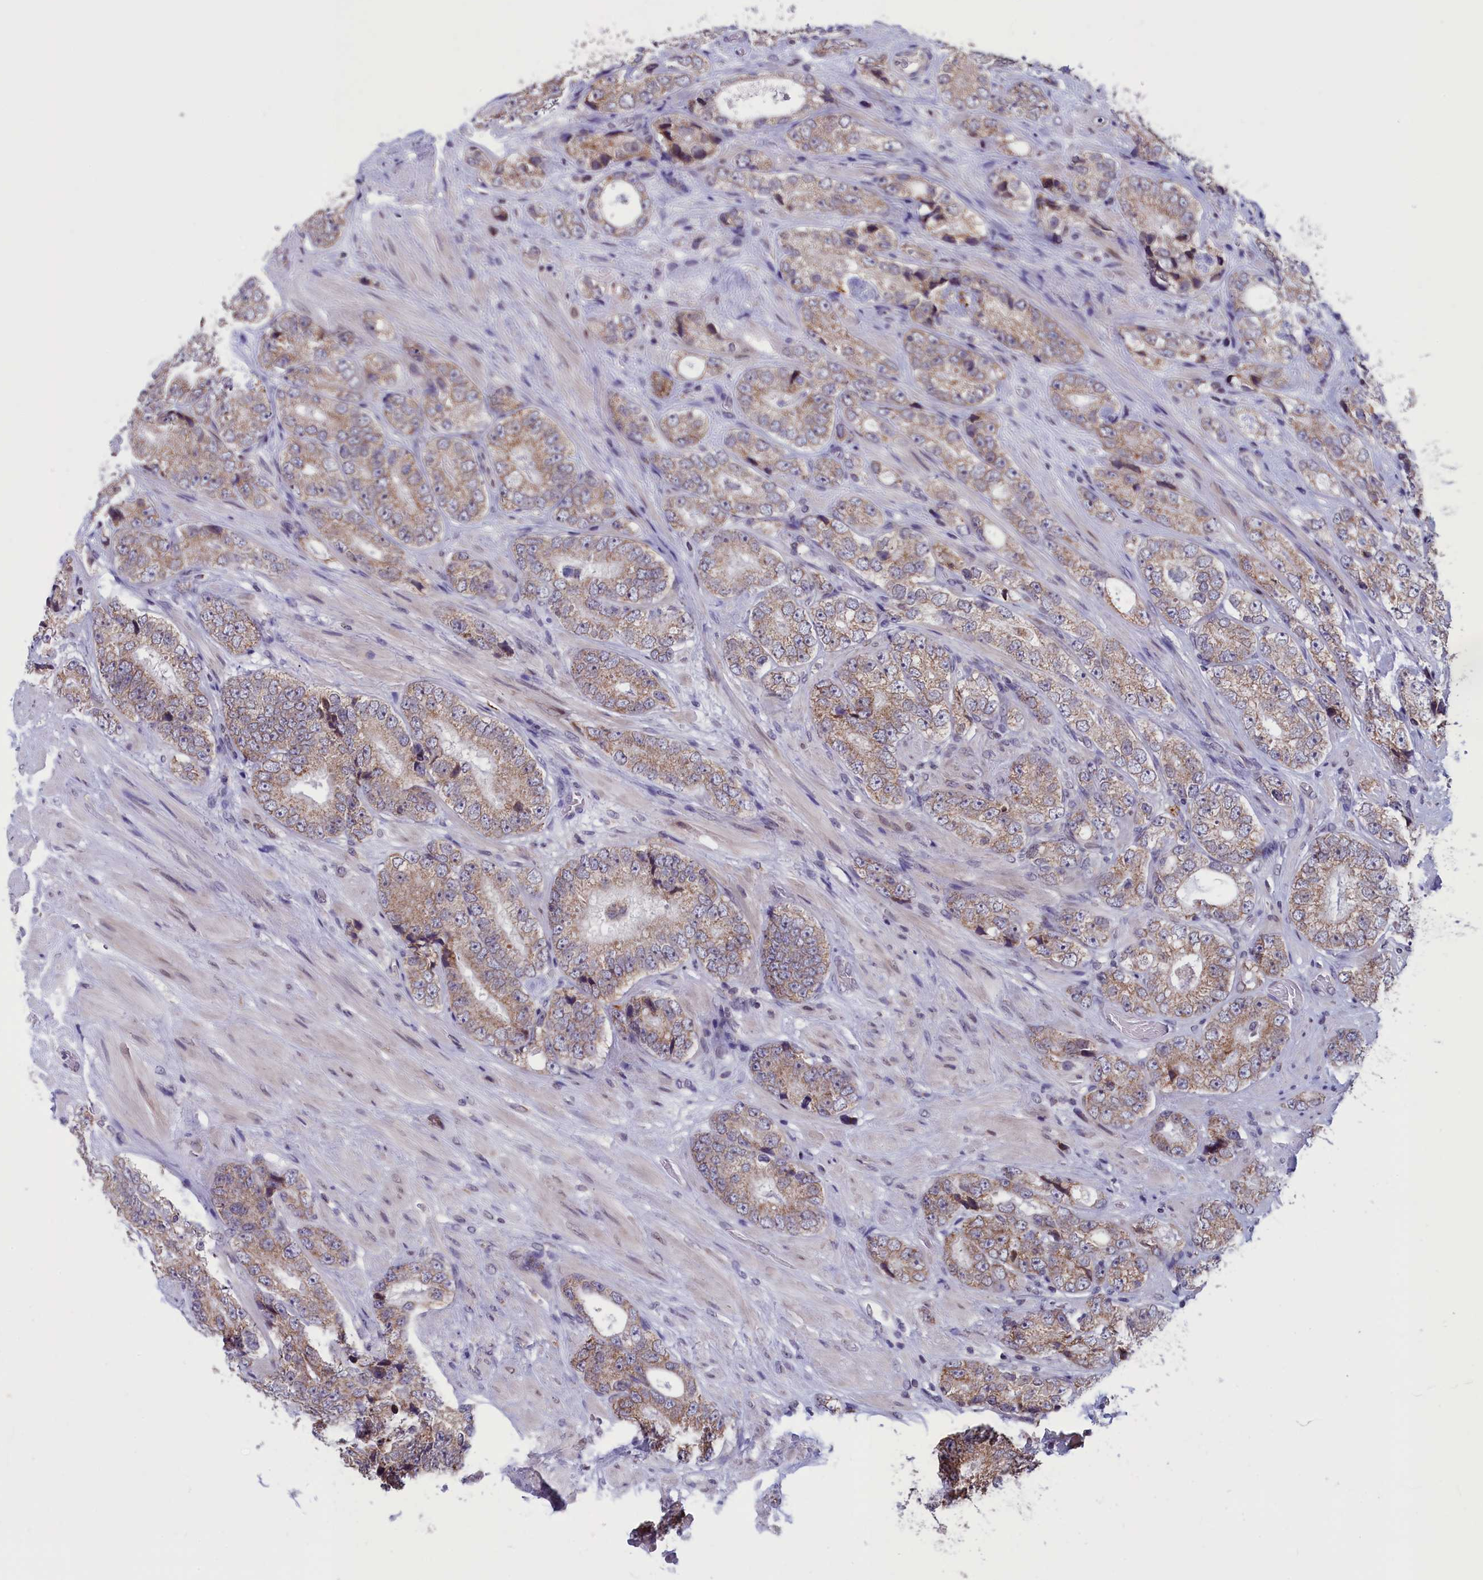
{"staining": {"intensity": "moderate", "quantity": ">75%", "location": "cytoplasmic/membranous"}, "tissue": "prostate cancer", "cell_type": "Tumor cells", "image_type": "cancer", "snomed": [{"axis": "morphology", "description": "Adenocarcinoma, High grade"}, {"axis": "topography", "description": "Prostate"}], "caption": "Protein expression analysis of human prostate adenocarcinoma (high-grade) reveals moderate cytoplasmic/membranous positivity in approximately >75% of tumor cells.", "gene": "PARS2", "patient": {"sex": "male", "age": 56}}